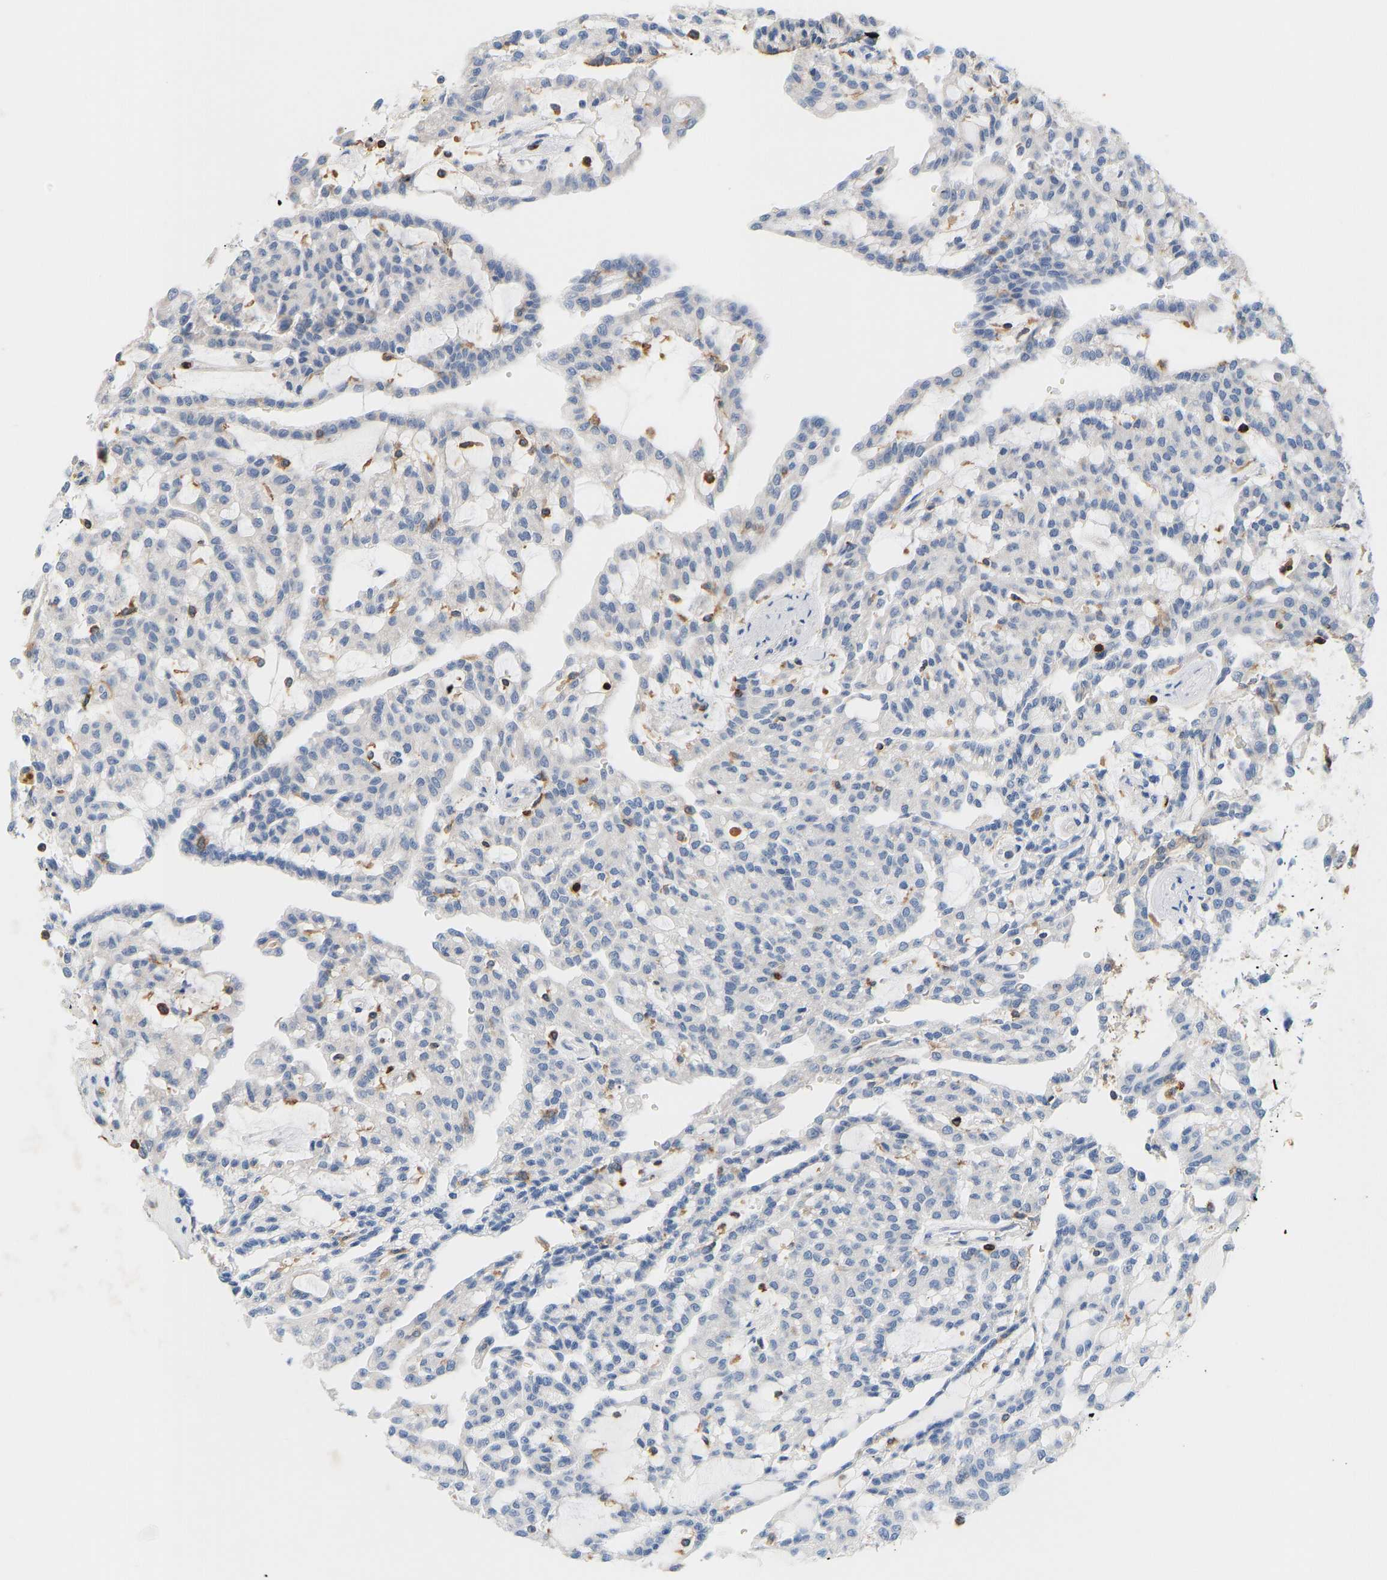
{"staining": {"intensity": "negative", "quantity": "none", "location": "none"}, "tissue": "renal cancer", "cell_type": "Tumor cells", "image_type": "cancer", "snomed": [{"axis": "morphology", "description": "Adenocarcinoma, NOS"}, {"axis": "topography", "description": "Kidney"}], "caption": "Immunohistochemistry (IHC) micrograph of renal cancer (adenocarcinoma) stained for a protein (brown), which displays no positivity in tumor cells. (Brightfield microscopy of DAB immunohistochemistry at high magnification).", "gene": "EVL", "patient": {"sex": "male", "age": 63}}